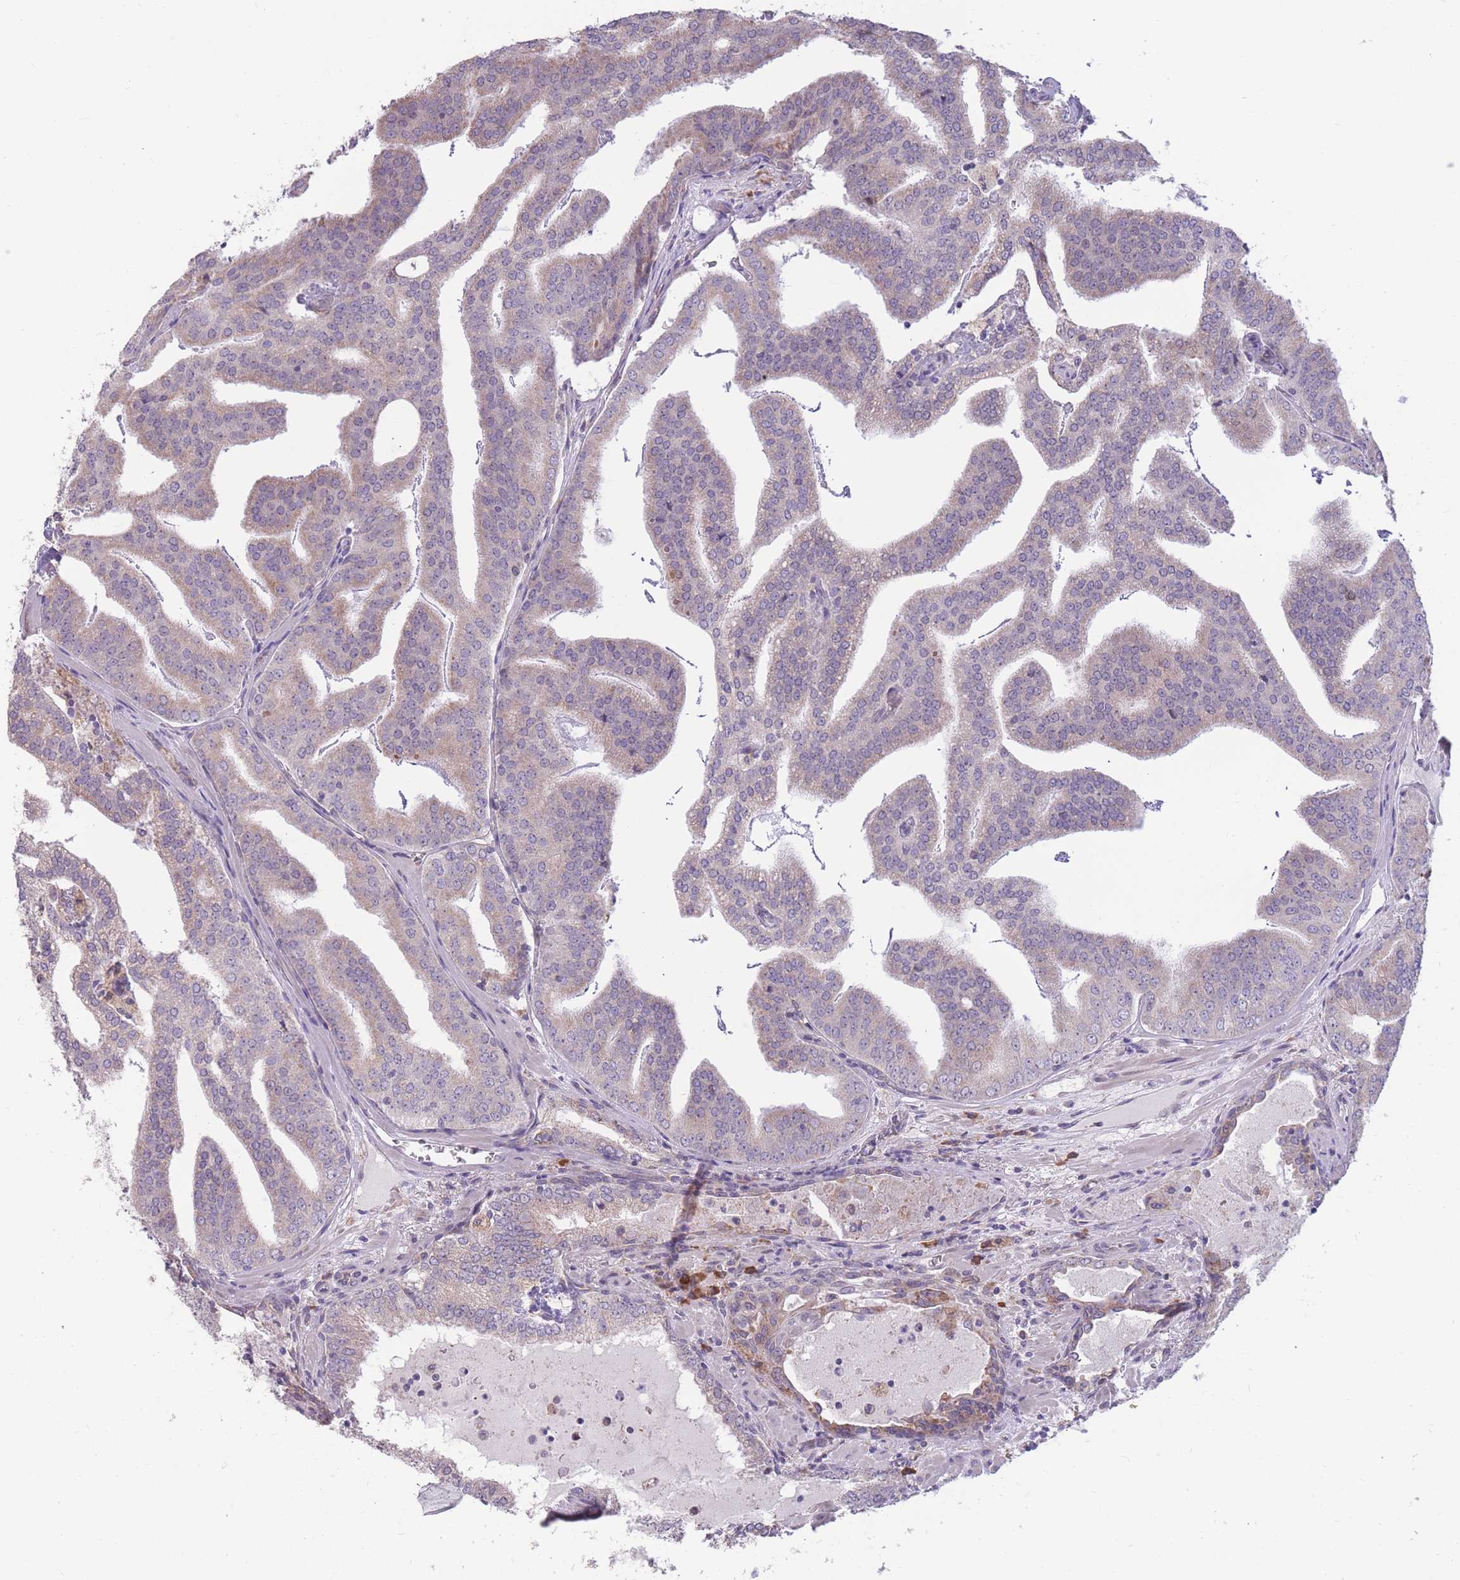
{"staining": {"intensity": "weak", "quantity": "25%-75%", "location": "cytoplasmic/membranous"}, "tissue": "prostate cancer", "cell_type": "Tumor cells", "image_type": "cancer", "snomed": [{"axis": "morphology", "description": "Adenocarcinoma, High grade"}, {"axis": "topography", "description": "Prostate"}], "caption": "An IHC image of neoplastic tissue is shown. Protein staining in brown highlights weak cytoplasmic/membranous positivity in high-grade adenocarcinoma (prostate) within tumor cells.", "gene": "TRAPPC5", "patient": {"sex": "male", "age": 68}}